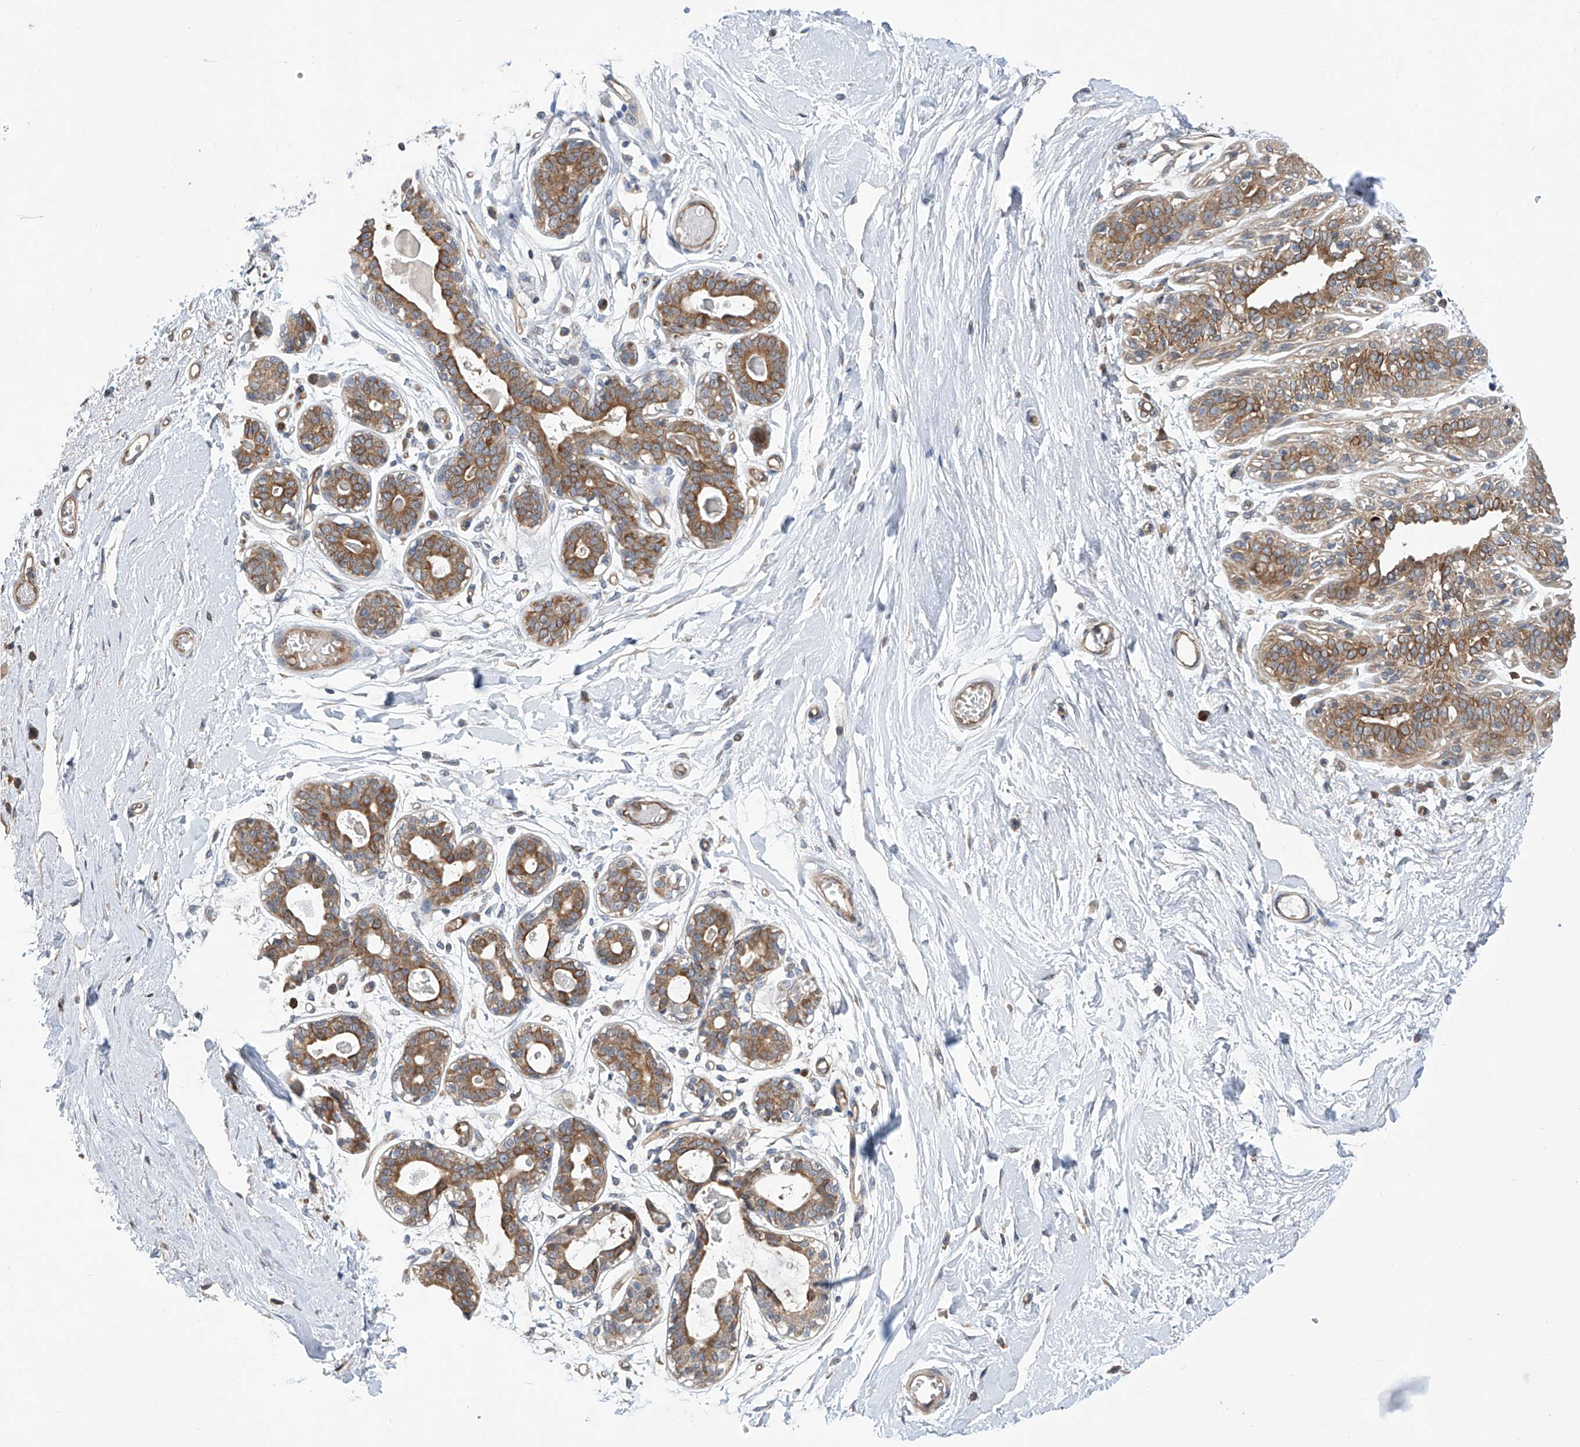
{"staining": {"intensity": "negative", "quantity": "none", "location": "none"}, "tissue": "breast", "cell_type": "Adipocytes", "image_type": "normal", "snomed": [{"axis": "morphology", "description": "Normal tissue, NOS"}, {"axis": "topography", "description": "Breast"}], "caption": "Immunohistochemistry histopathology image of benign human breast stained for a protein (brown), which demonstrates no expression in adipocytes. The staining was performed using DAB (3,3'-diaminobenzidine) to visualize the protein expression in brown, while the nuclei were stained in blue with hematoxylin (Magnification: 20x).", "gene": "EIF2D", "patient": {"sex": "female", "age": 45}}